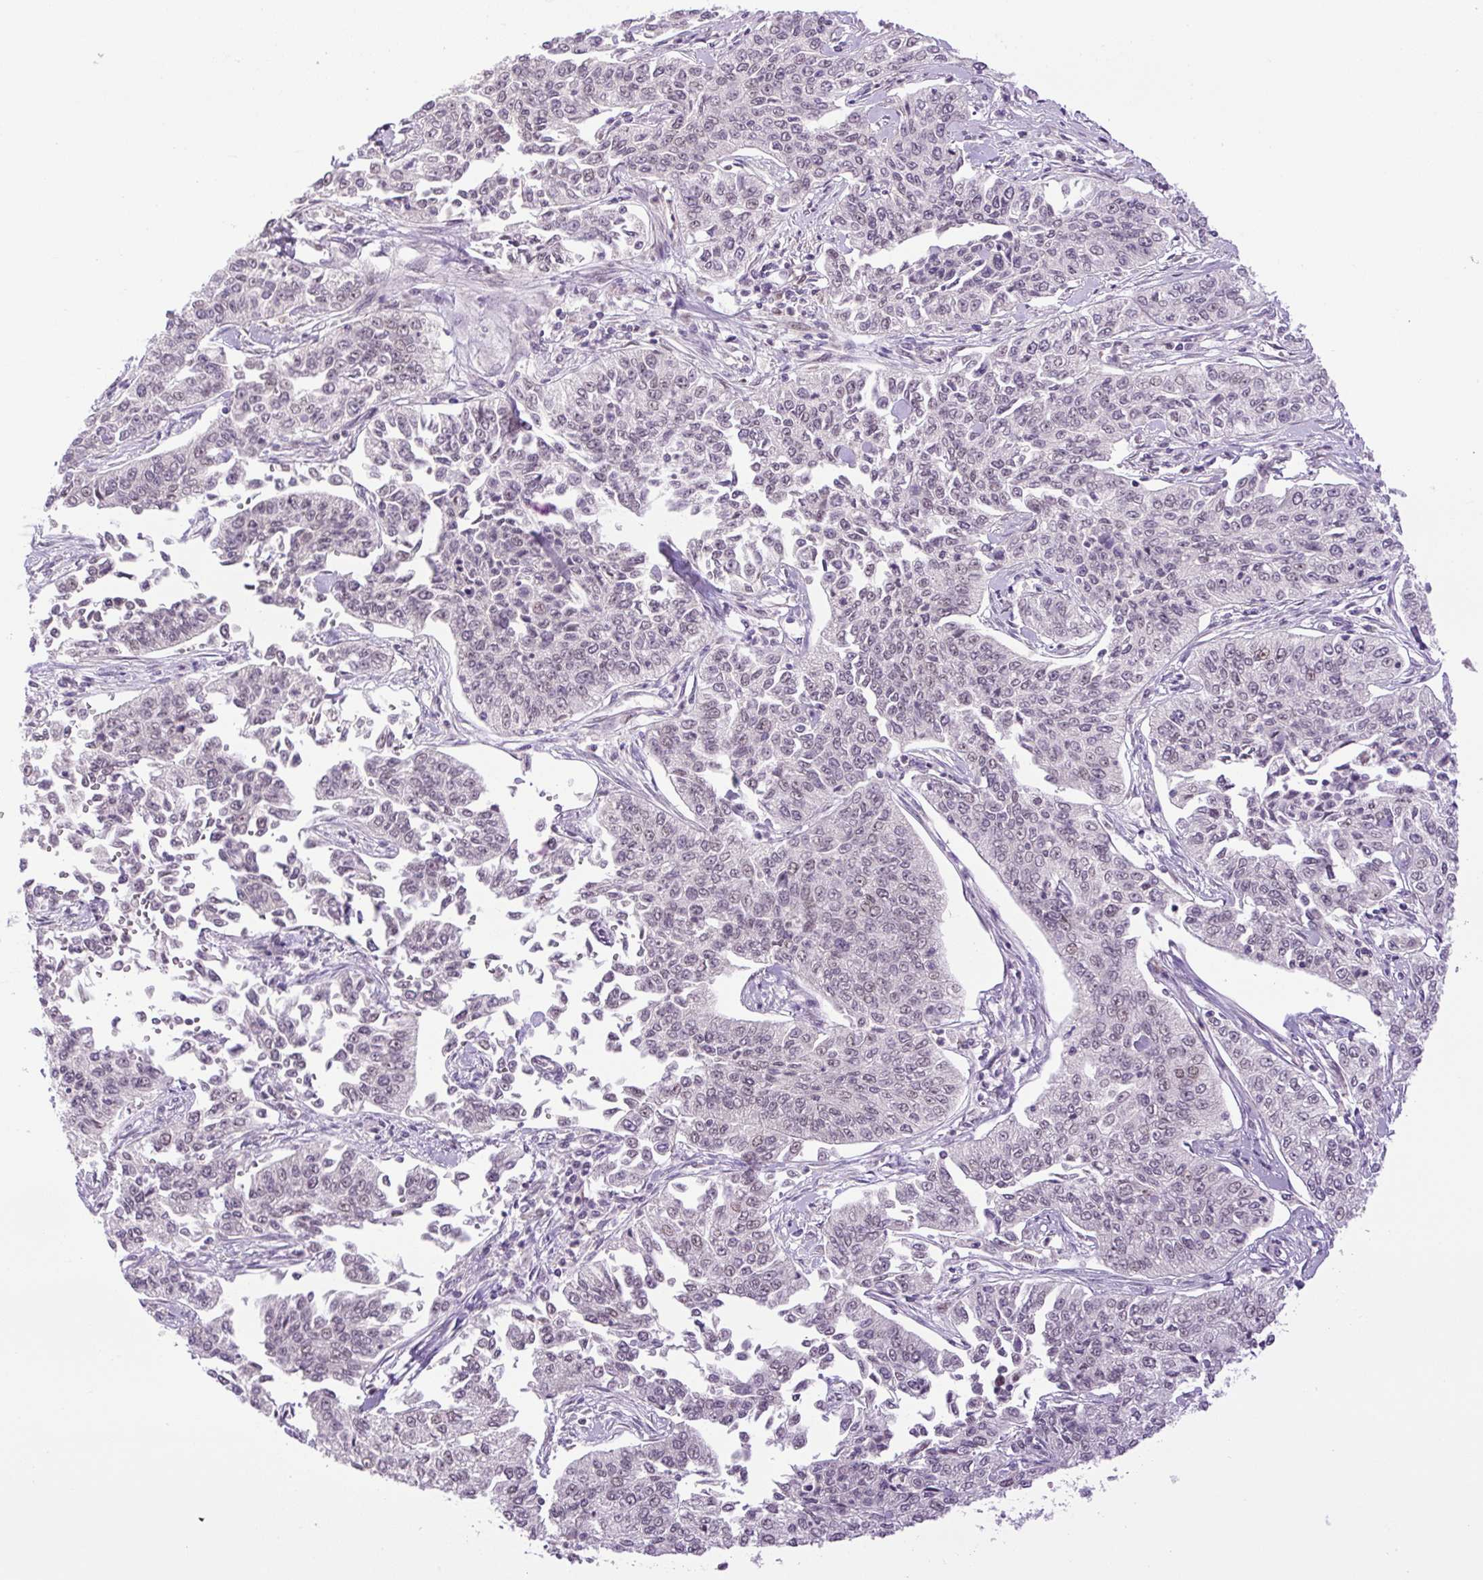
{"staining": {"intensity": "negative", "quantity": "none", "location": "none"}, "tissue": "cervical cancer", "cell_type": "Tumor cells", "image_type": "cancer", "snomed": [{"axis": "morphology", "description": "Squamous cell carcinoma, NOS"}, {"axis": "topography", "description": "Cervix"}], "caption": "Tumor cells are negative for protein expression in human cervical cancer (squamous cell carcinoma).", "gene": "KPNA1", "patient": {"sex": "female", "age": 35}}